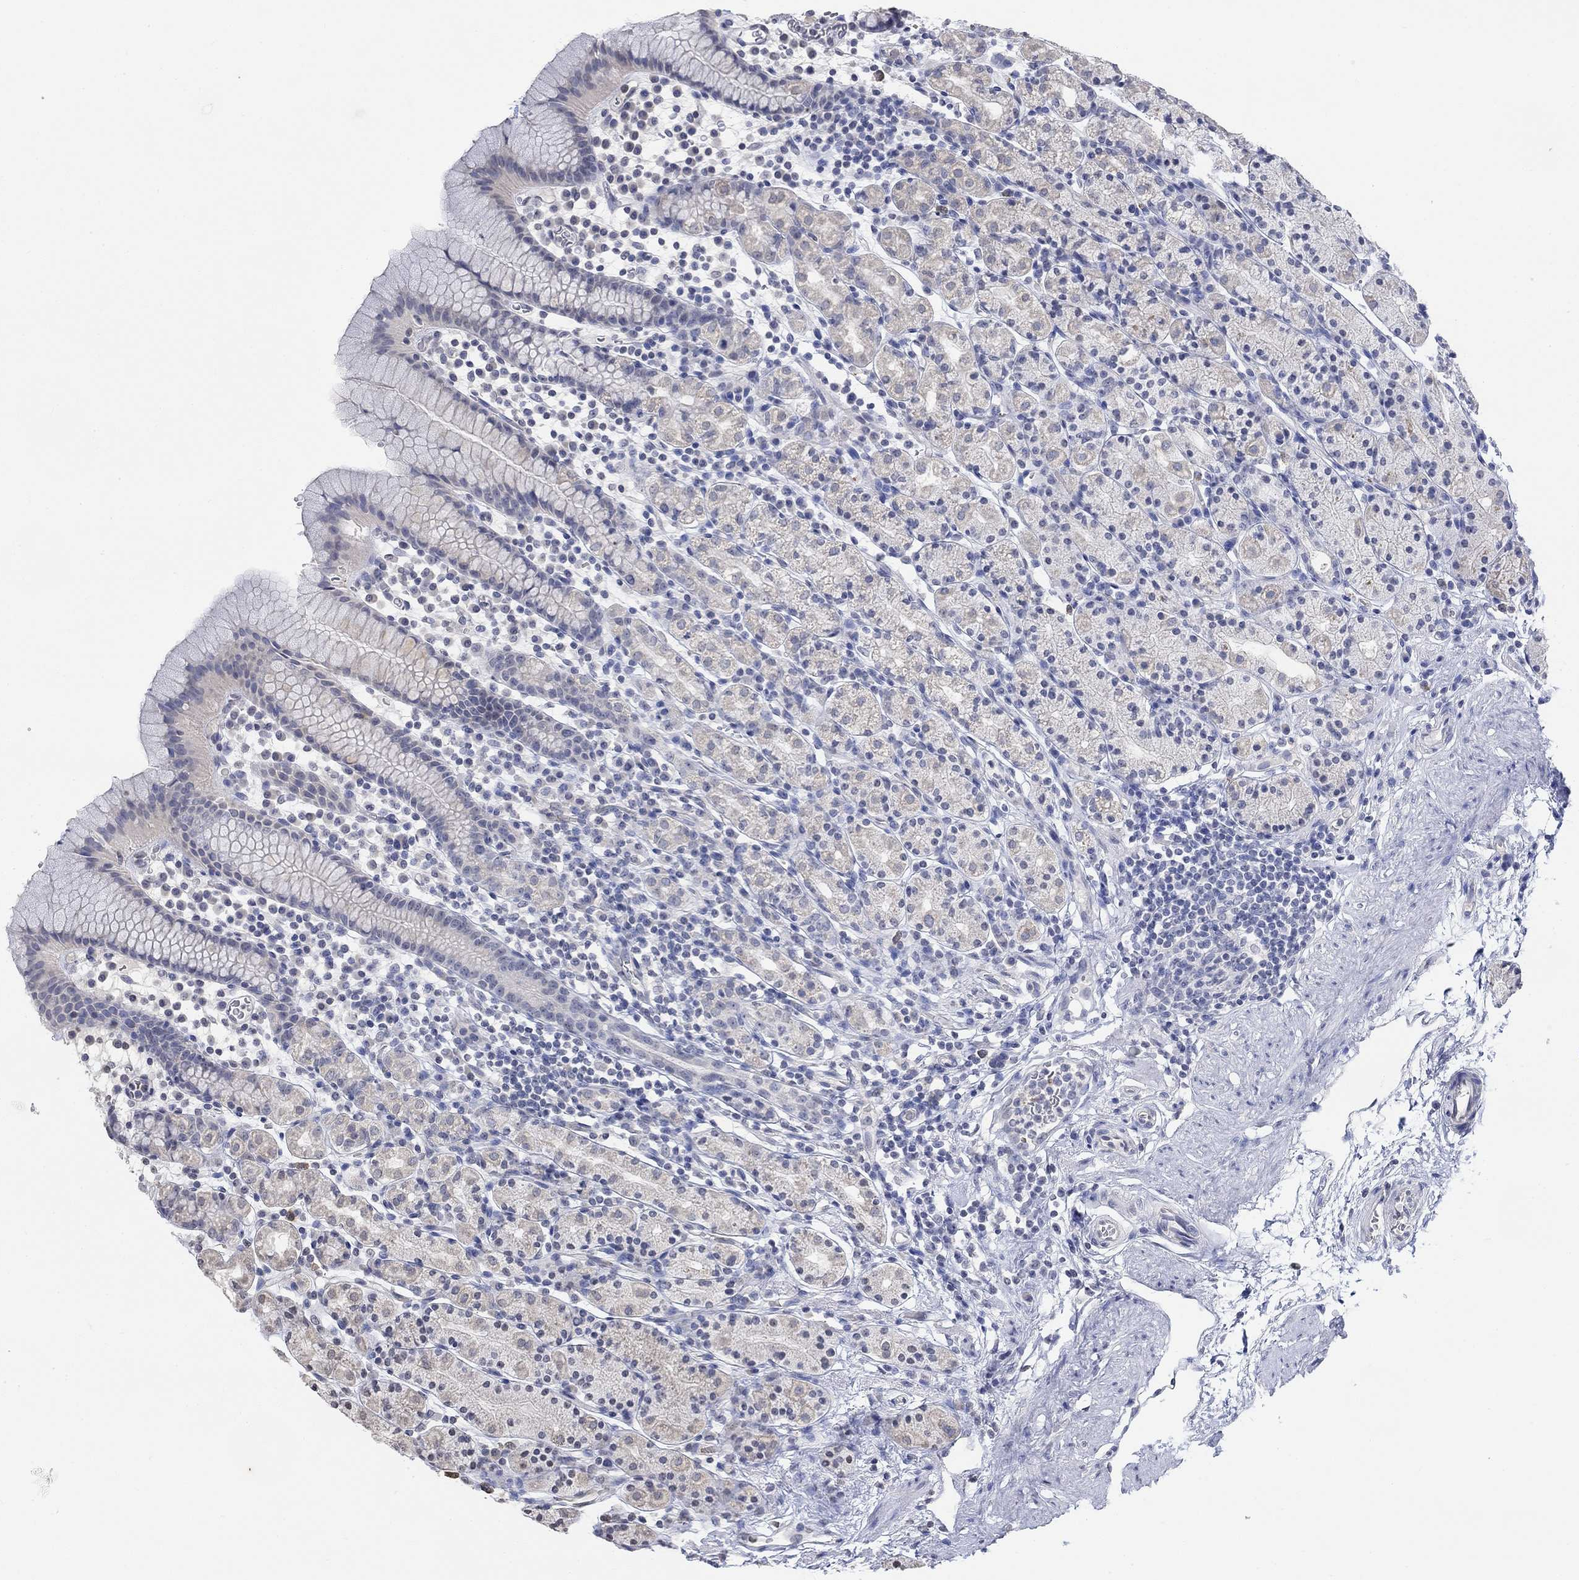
{"staining": {"intensity": "negative", "quantity": "none", "location": "none"}, "tissue": "stomach", "cell_type": "Glandular cells", "image_type": "normal", "snomed": [{"axis": "morphology", "description": "Normal tissue, NOS"}, {"axis": "topography", "description": "Stomach, upper"}, {"axis": "topography", "description": "Stomach"}], "caption": "Glandular cells show no significant expression in normal stomach. (Brightfield microscopy of DAB (3,3'-diaminobenzidine) immunohistochemistry (IHC) at high magnification).", "gene": "TMEM255A", "patient": {"sex": "male", "age": 62}}